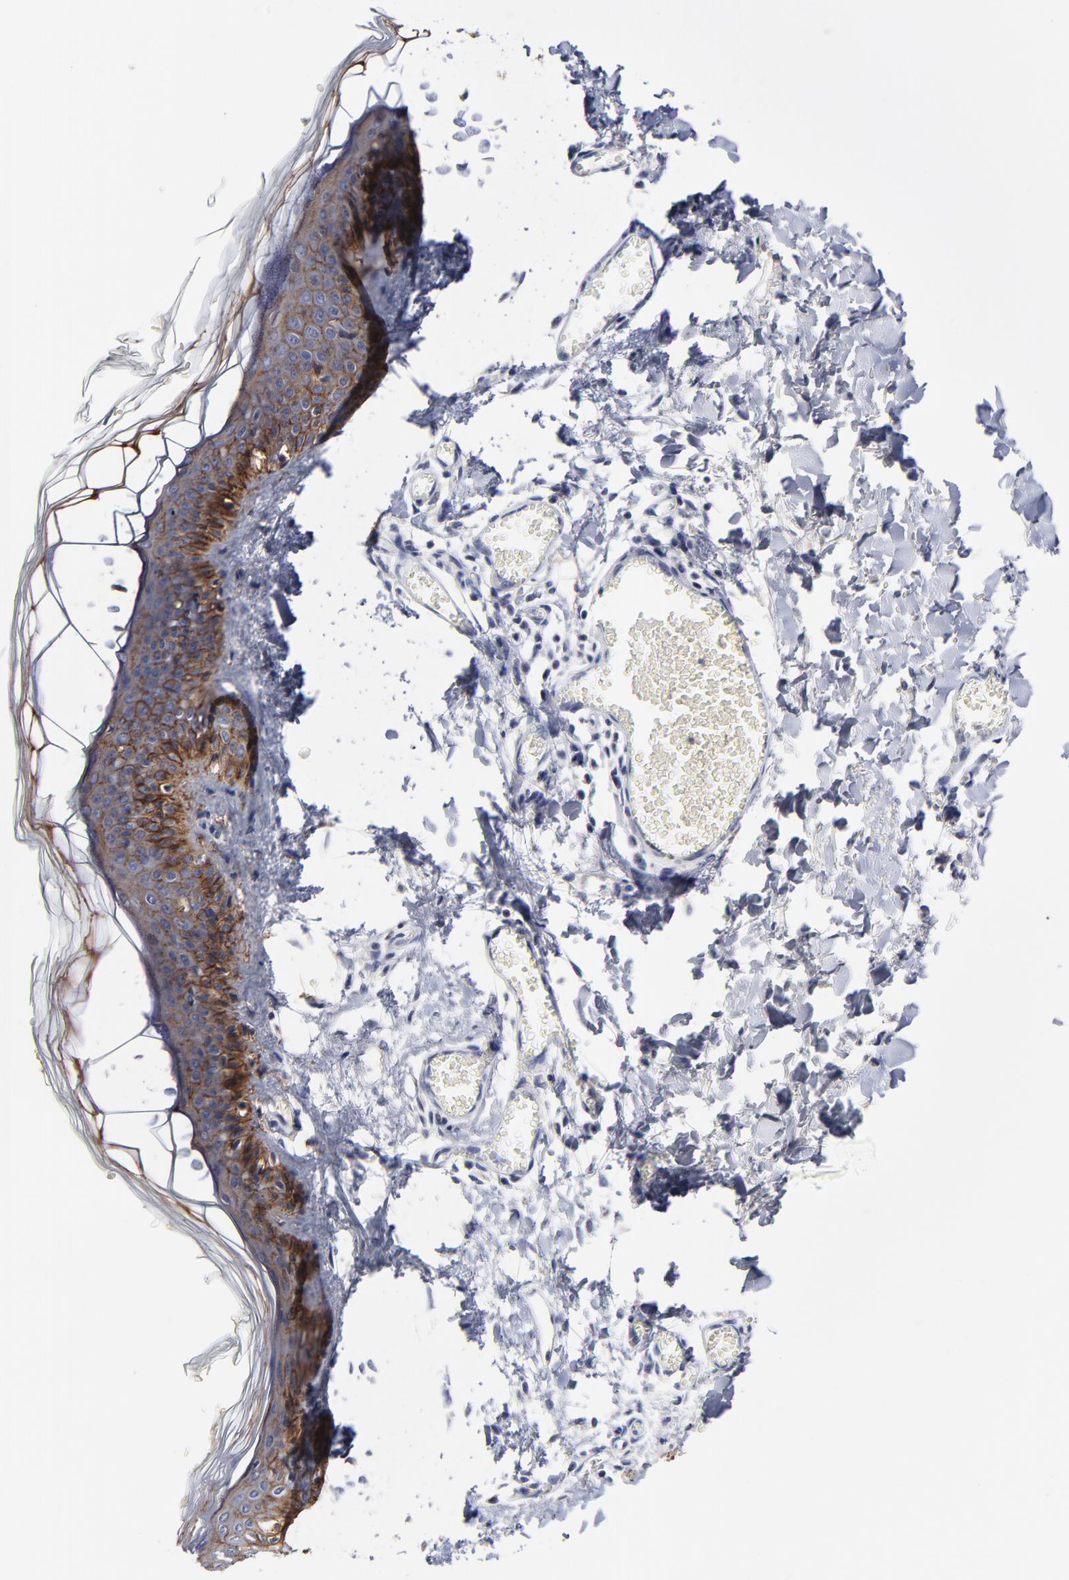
{"staining": {"intensity": "negative", "quantity": "none", "location": "none"}, "tissue": "skin", "cell_type": "Fibroblasts", "image_type": "normal", "snomed": [{"axis": "morphology", "description": "Normal tissue, NOS"}, {"axis": "morphology", "description": "Sarcoma, NOS"}, {"axis": "topography", "description": "Skin"}, {"axis": "topography", "description": "Soft tissue"}], "caption": "Protein analysis of unremarkable skin displays no significant expression in fibroblasts. (Brightfield microscopy of DAB (3,3'-diaminobenzidine) immunohistochemistry at high magnification).", "gene": "CXADR", "patient": {"sex": "female", "age": 51}}